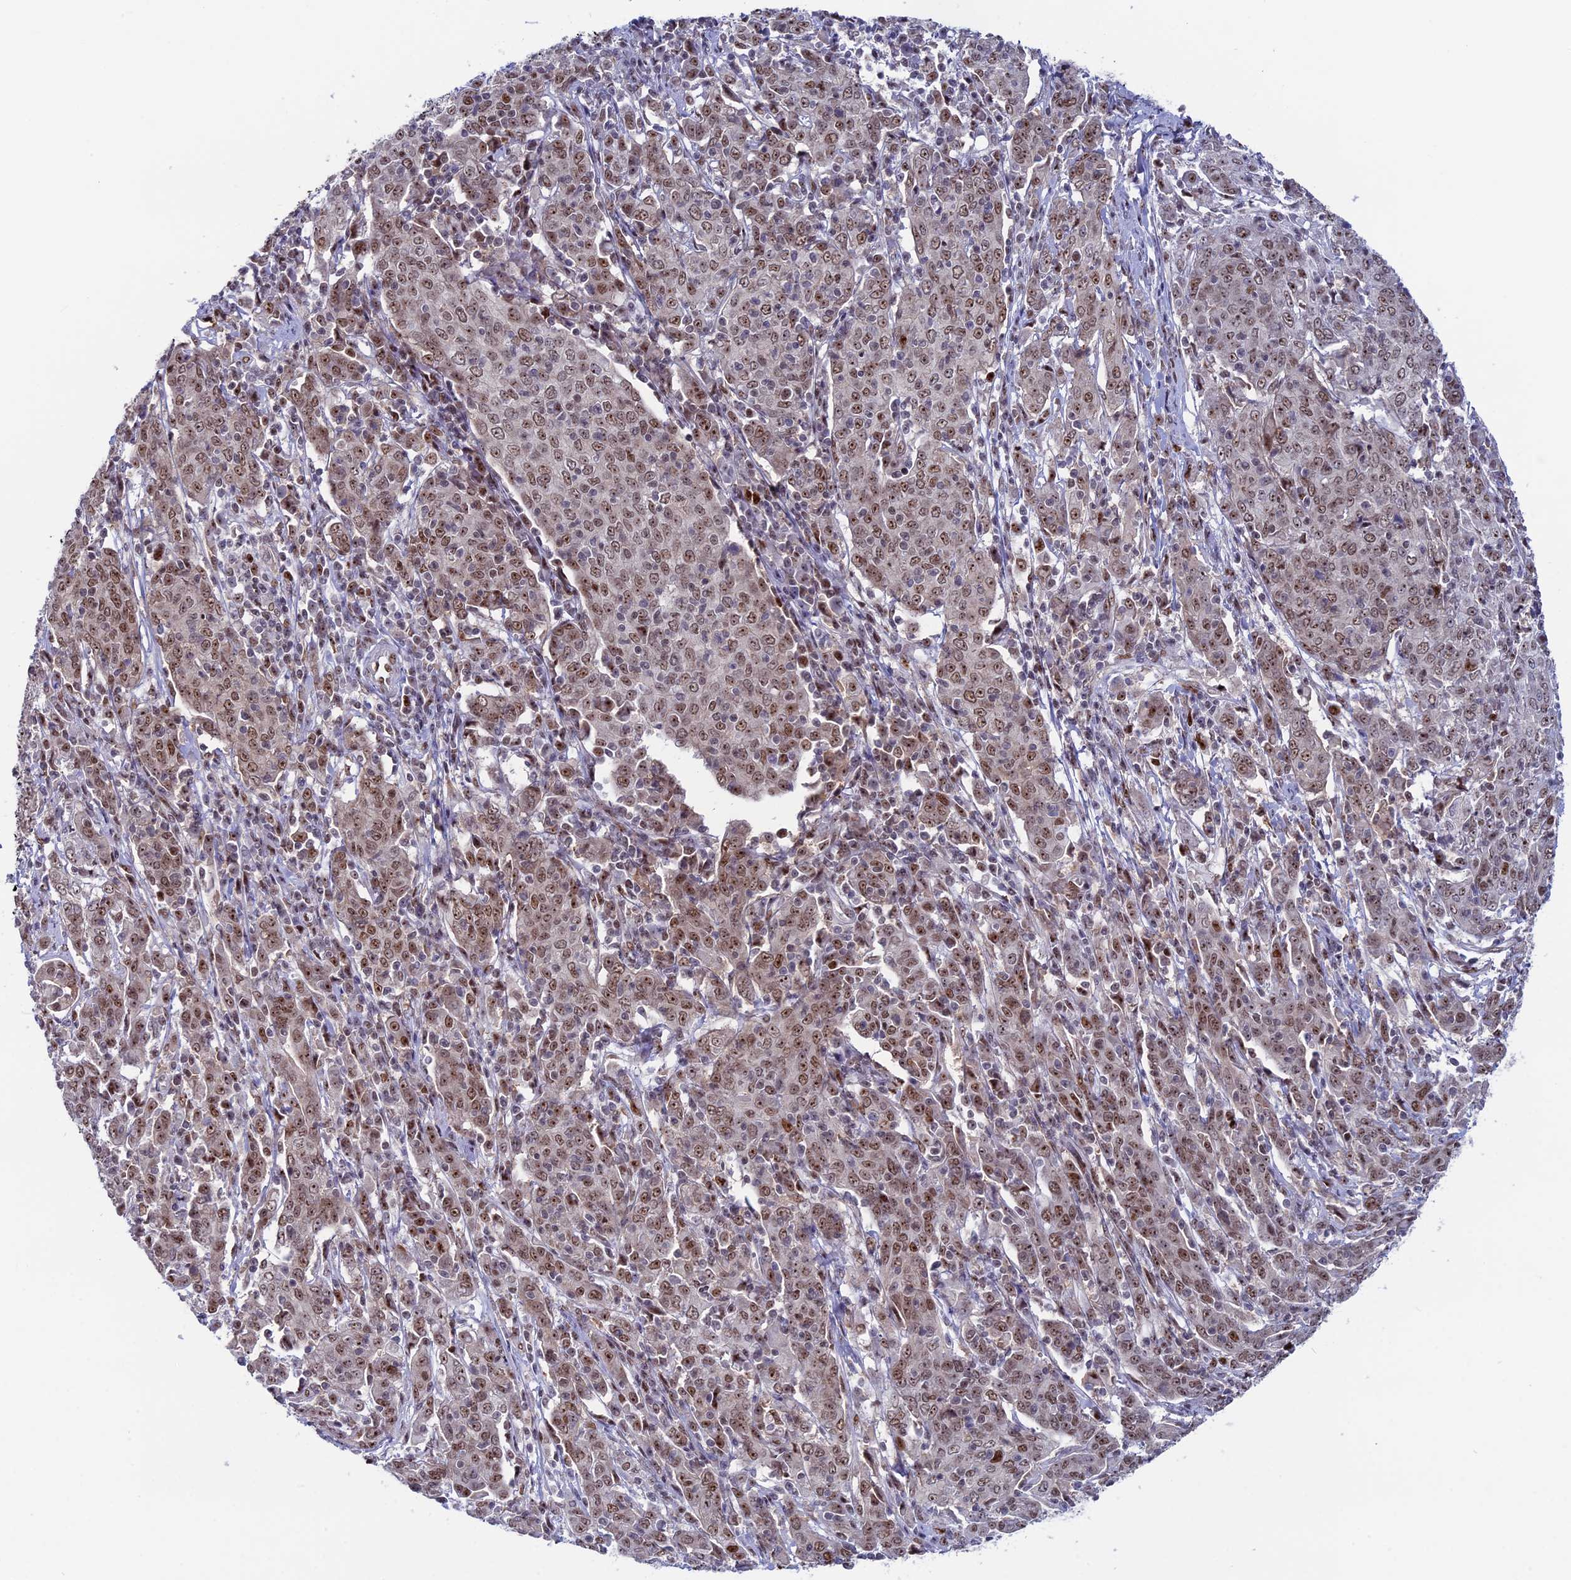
{"staining": {"intensity": "moderate", "quantity": ">75%", "location": "nuclear"}, "tissue": "cervical cancer", "cell_type": "Tumor cells", "image_type": "cancer", "snomed": [{"axis": "morphology", "description": "Squamous cell carcinoma, NOS"}, {"axis": "topography", "description": "Cervix"}], "caption": "Human cervical cancer stained for a protein (brown) exhibits moderate nuclear positive expression in approximately >75% of tumor cells.", "gene": "CCDC86", "patient": {"sex": "female", "age": 67}}